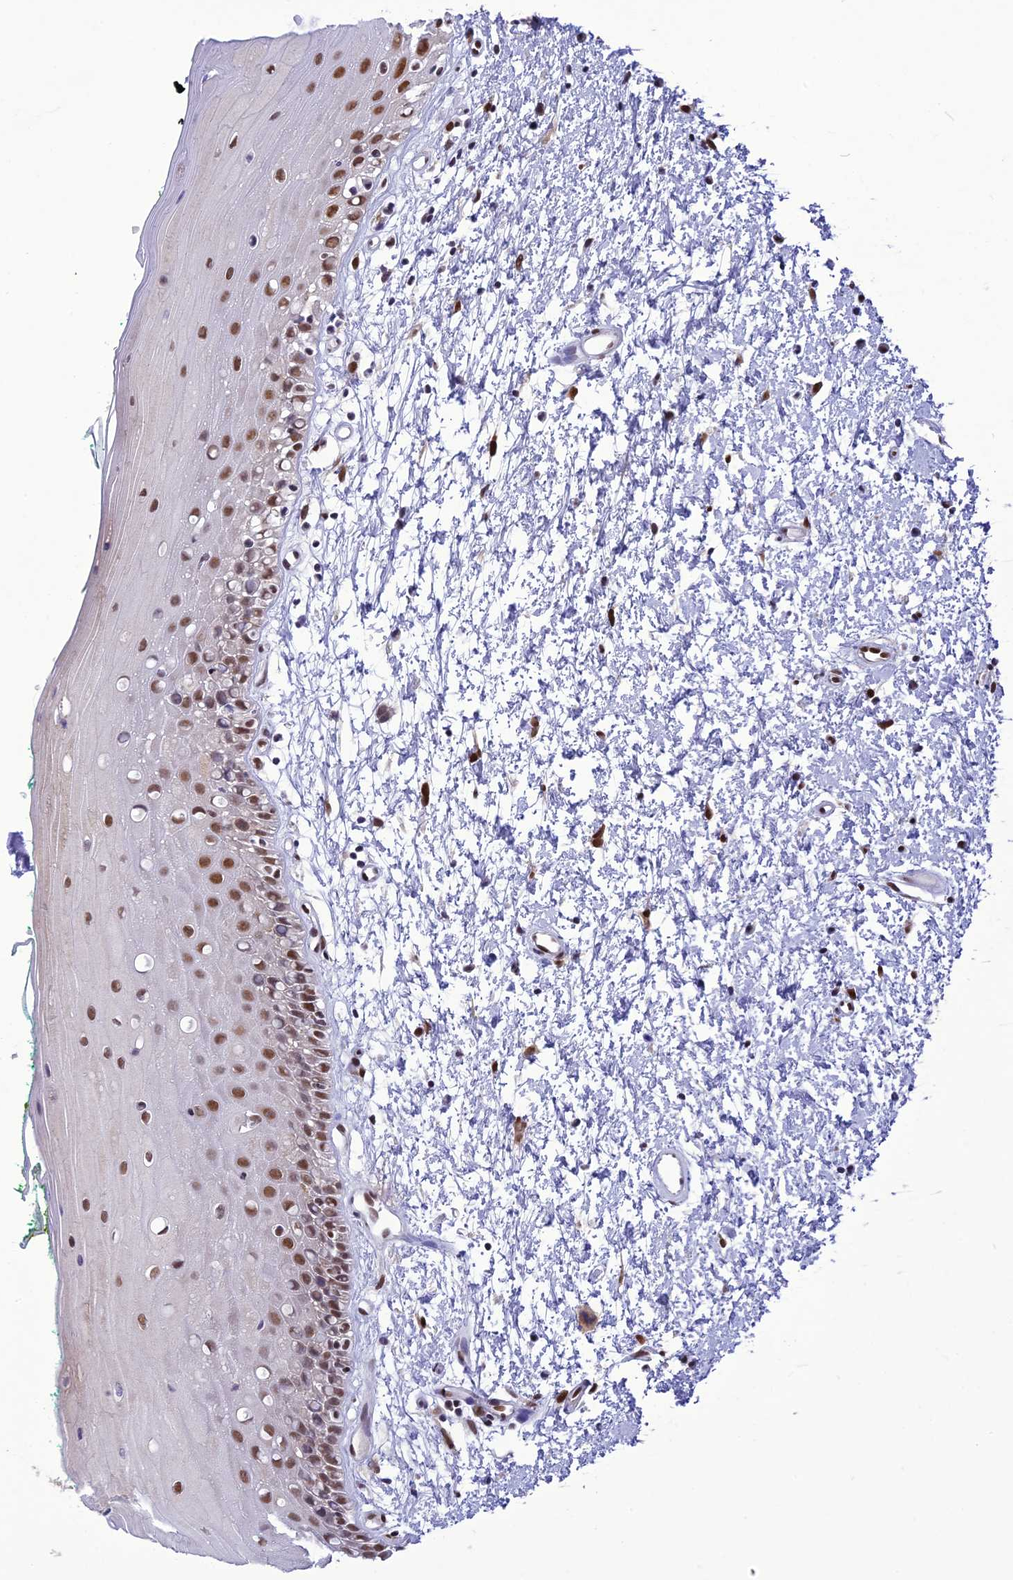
{"staining": {"intensity": "moderate", "quantity": ">75%", "location": "nuclear"}, "tissue": "oral mucosa", "cell_type": "Squamous epithelial cells", "image_type": "normal", "snomed": [{"axis": "morphology", "description": "Normal tissue, NOS"}, {"axis": "topography", "description": "Oral tissue"}], "caption": "This histopathology image reveals benign oral mucosa stained with immunohistochemistry to label a protein in brown. The nuclear of squamous epithelial cells show moderate positivity for the protein. Nuclei are counter-stained blue.", "gene": "DDX1", "patient": {"sex": "female", "age": 70}}